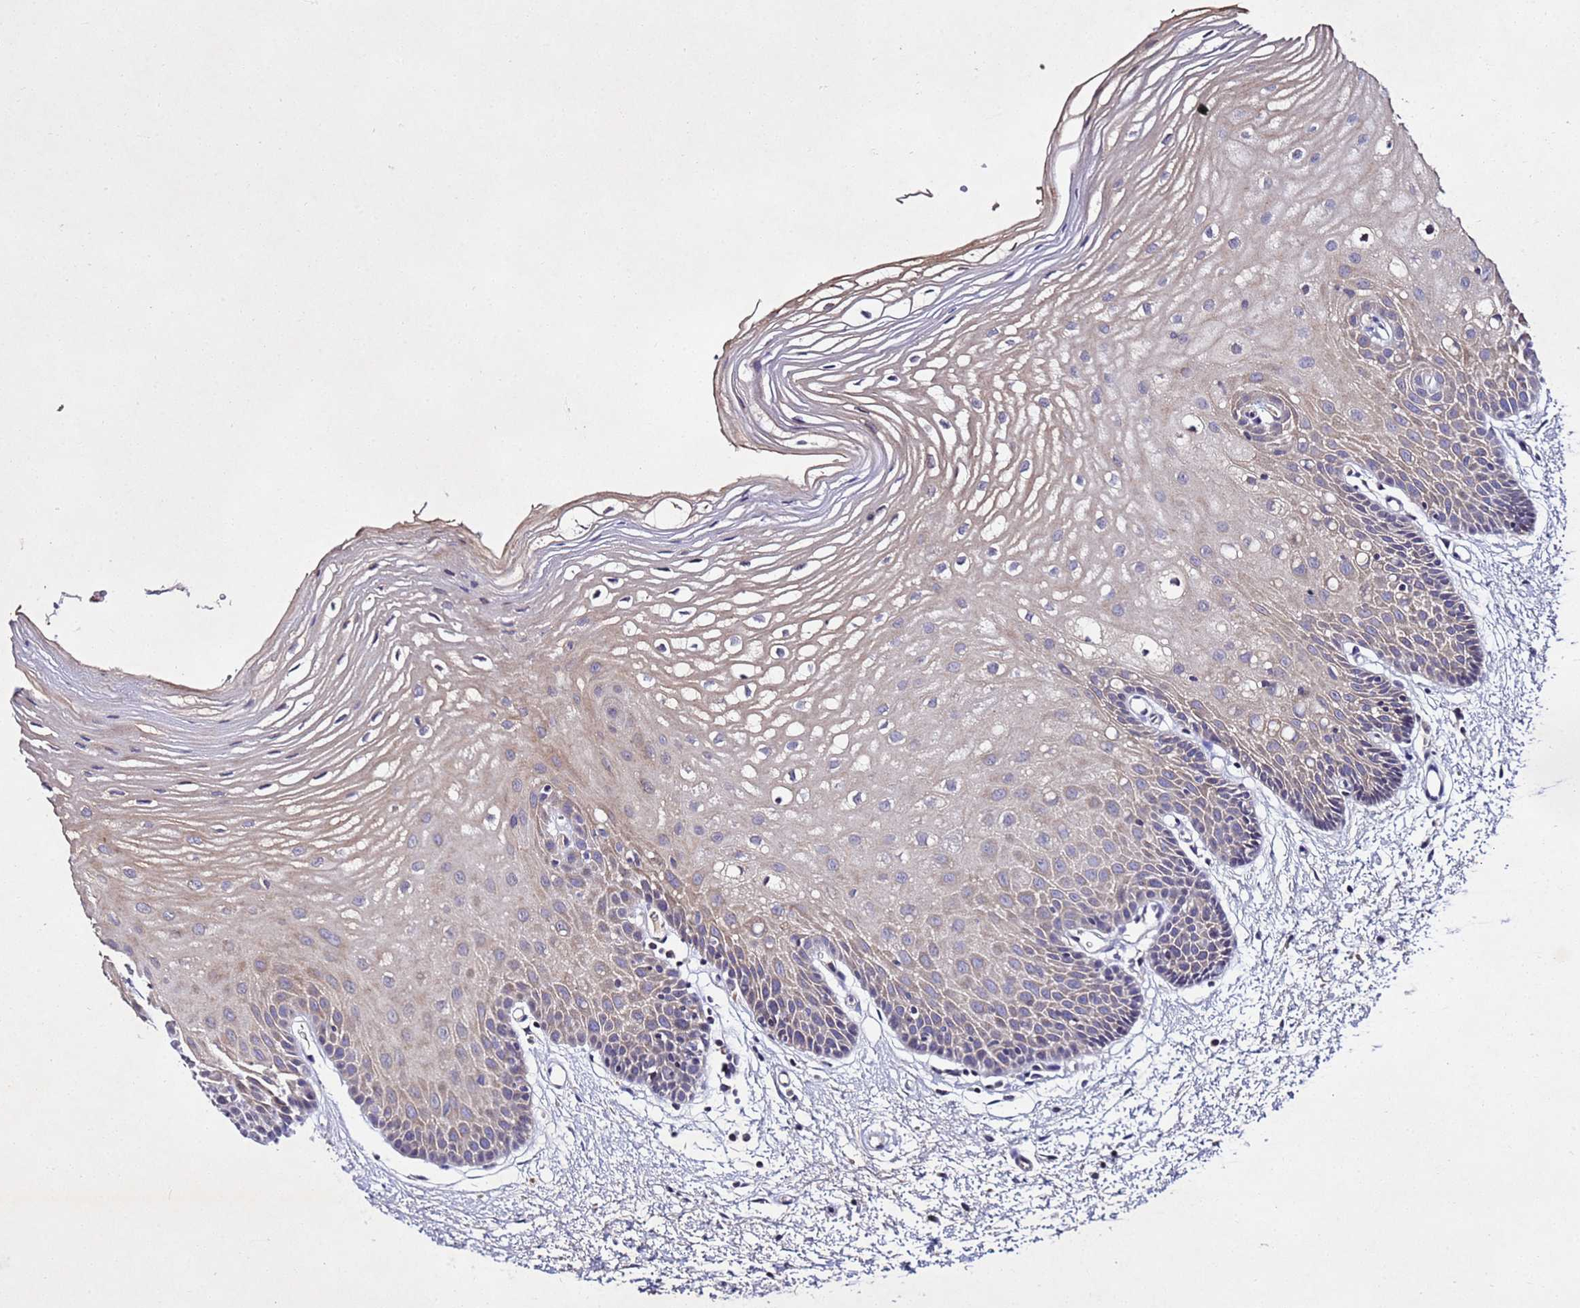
{"staining": {"intensity": "weak", "quantity": "25%-75%", "location": "cytoplasmic/membranous"}, "tissue": "oral mucosa", "cell_type": "Squamous epithelial cells", "image_type": "normal", "snomed": [{"axis": "morphology", "description": "Normal tissue, NOS"}, {"axis": "topography", "description": "Oral tissue"}, {"axis": "topography", "description": "Tounge, NOS"}], "caption": "A histopathology image of human oral mucosa stained for a protein displays weak cytoplasmic/membranous brown staining in squamous epithelial cells.", "gene": "SV2B", "patient": {"sex": "female", "age": 73}}